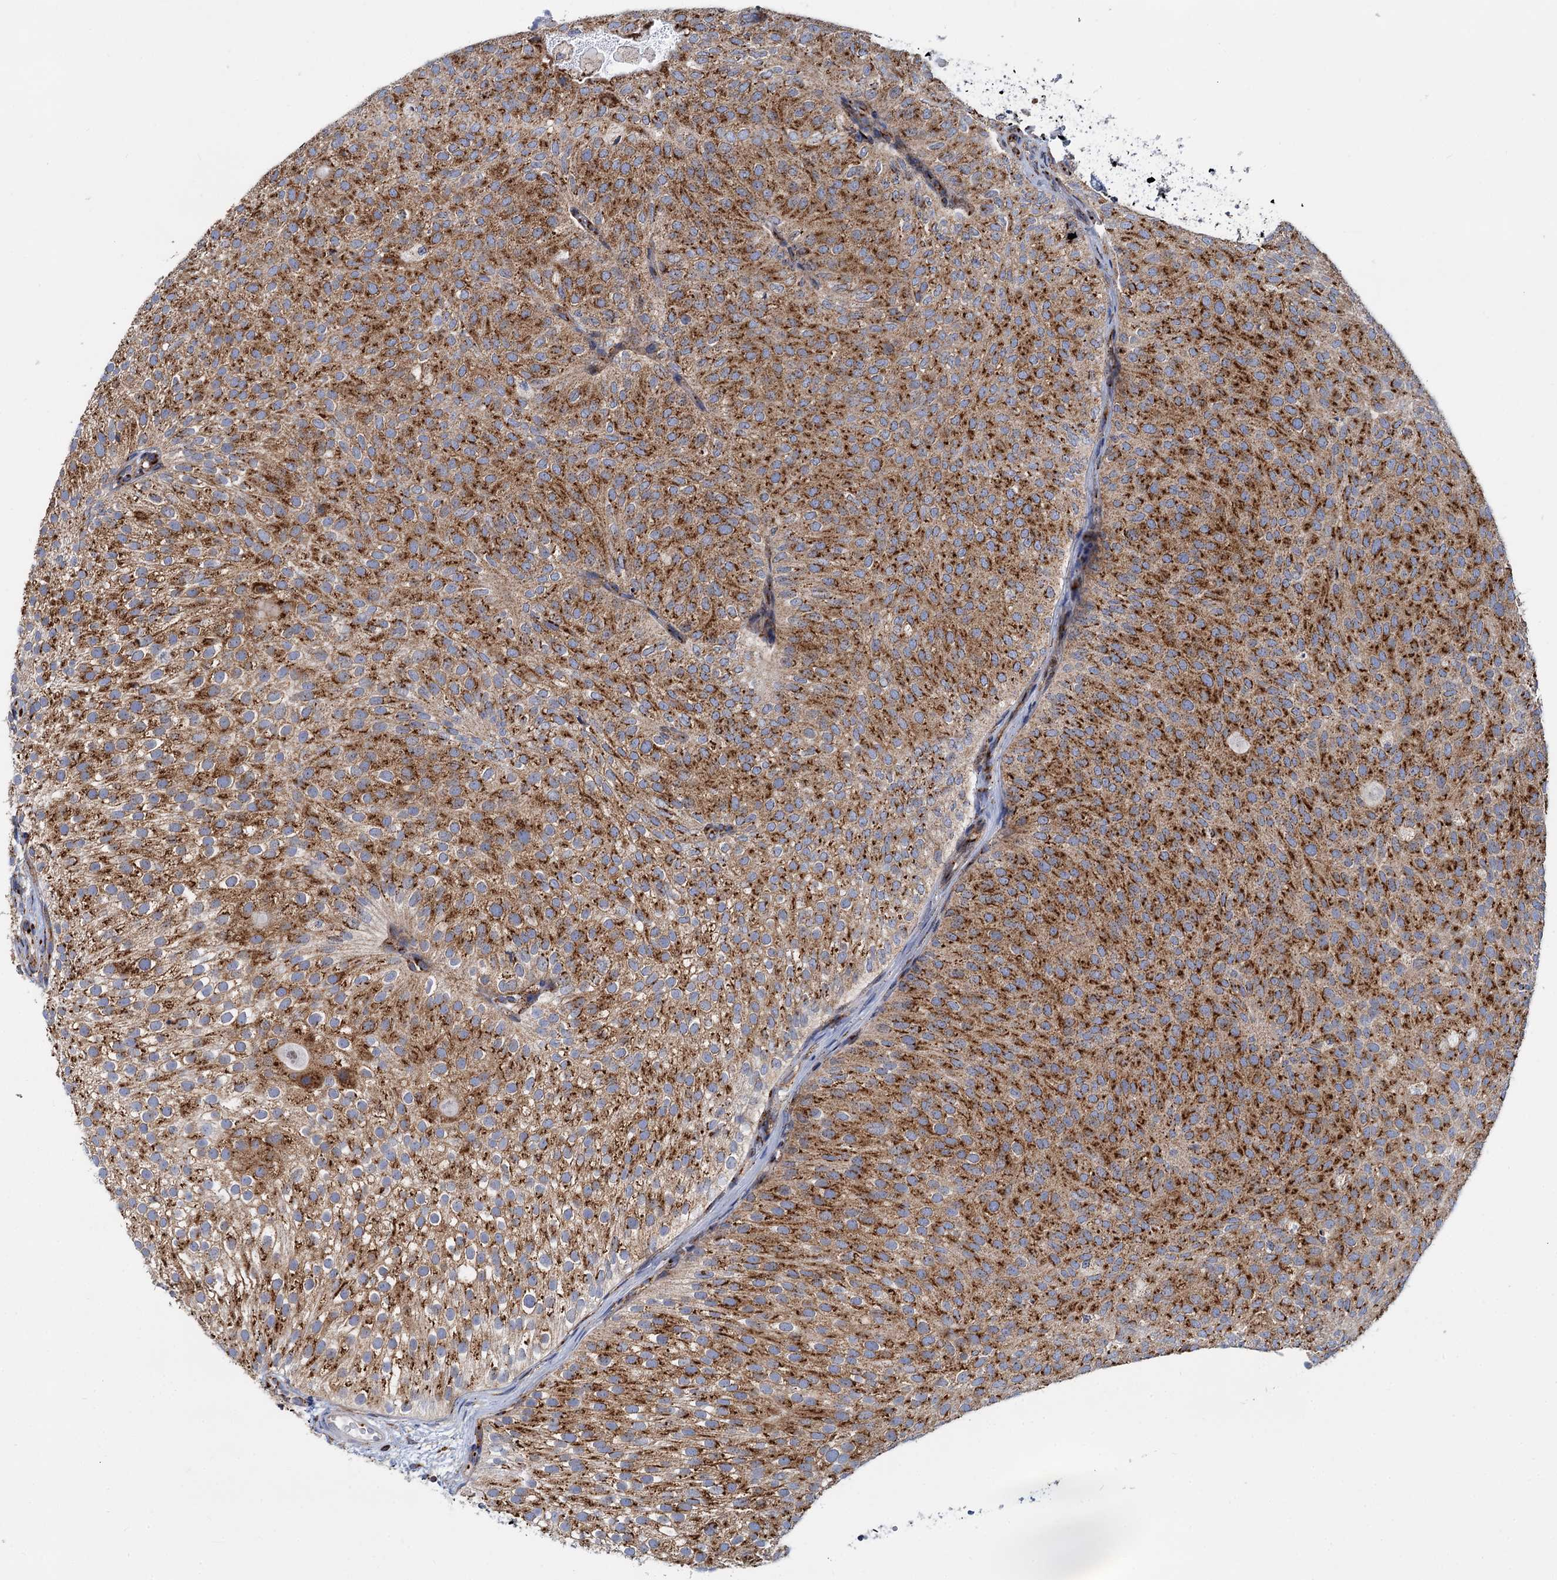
{"staining": {"intensity": "strong", "quantity": ">75%", "location": "cytoplasmic/membranous"}, "tissue": "urothelial cancer", "cell_type": "Tumor cells", "image_type": "cancer", "snomed": [{"axis": "morphology", "description": "Urothelial carcinoma, Low grade"}, {"axis": "topography", "description": "Urinary bladder"}], "caption": "The photomicrograph displays immunohistochemical staining of urothelial cancer. There is strong cytoplasmic/membranous expression is appreciated in about >75% of tumor cells.", "gene": "SUPT20H", "patient": {"sex": "male", "age": 78}}